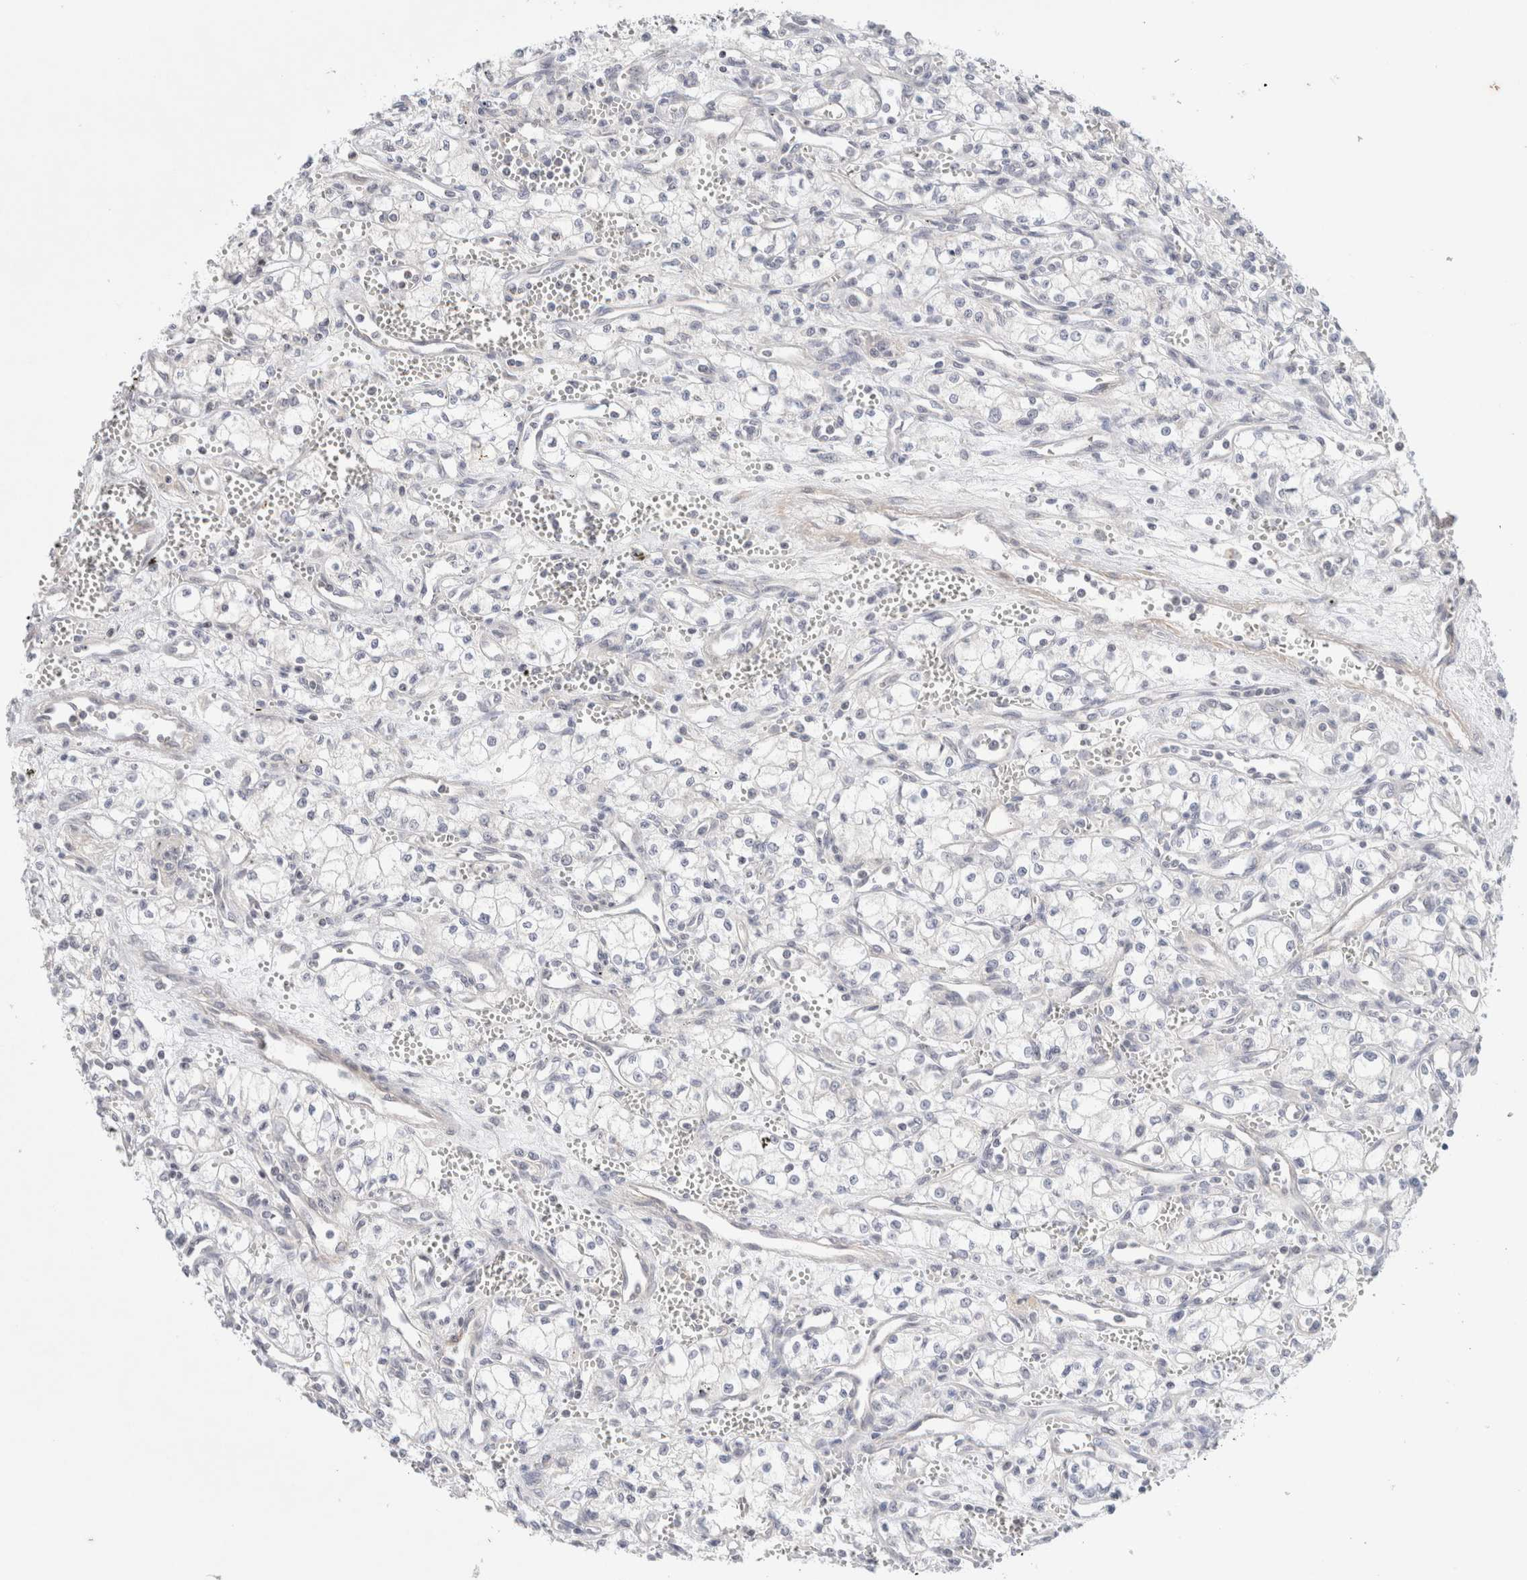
{"staining": {"intensity": "negative", "quantity": "none", "location": "none"}, "tissue": "renal cancer", "cell_type": "Tumor cells", "image_type": "cancer", "snomed": [{"axis": "morphology", "description": "Adenocarcinoma, NOS"}, {"axis": "topography", "description": "Kidney"}], "caption": "DAB immunohistochemical staining of renal adenocarcinoma demonstrates no significant positivity in tumor cells.", "gene": "SPRTN", "patient": {"sex": "male", "age": 59}}